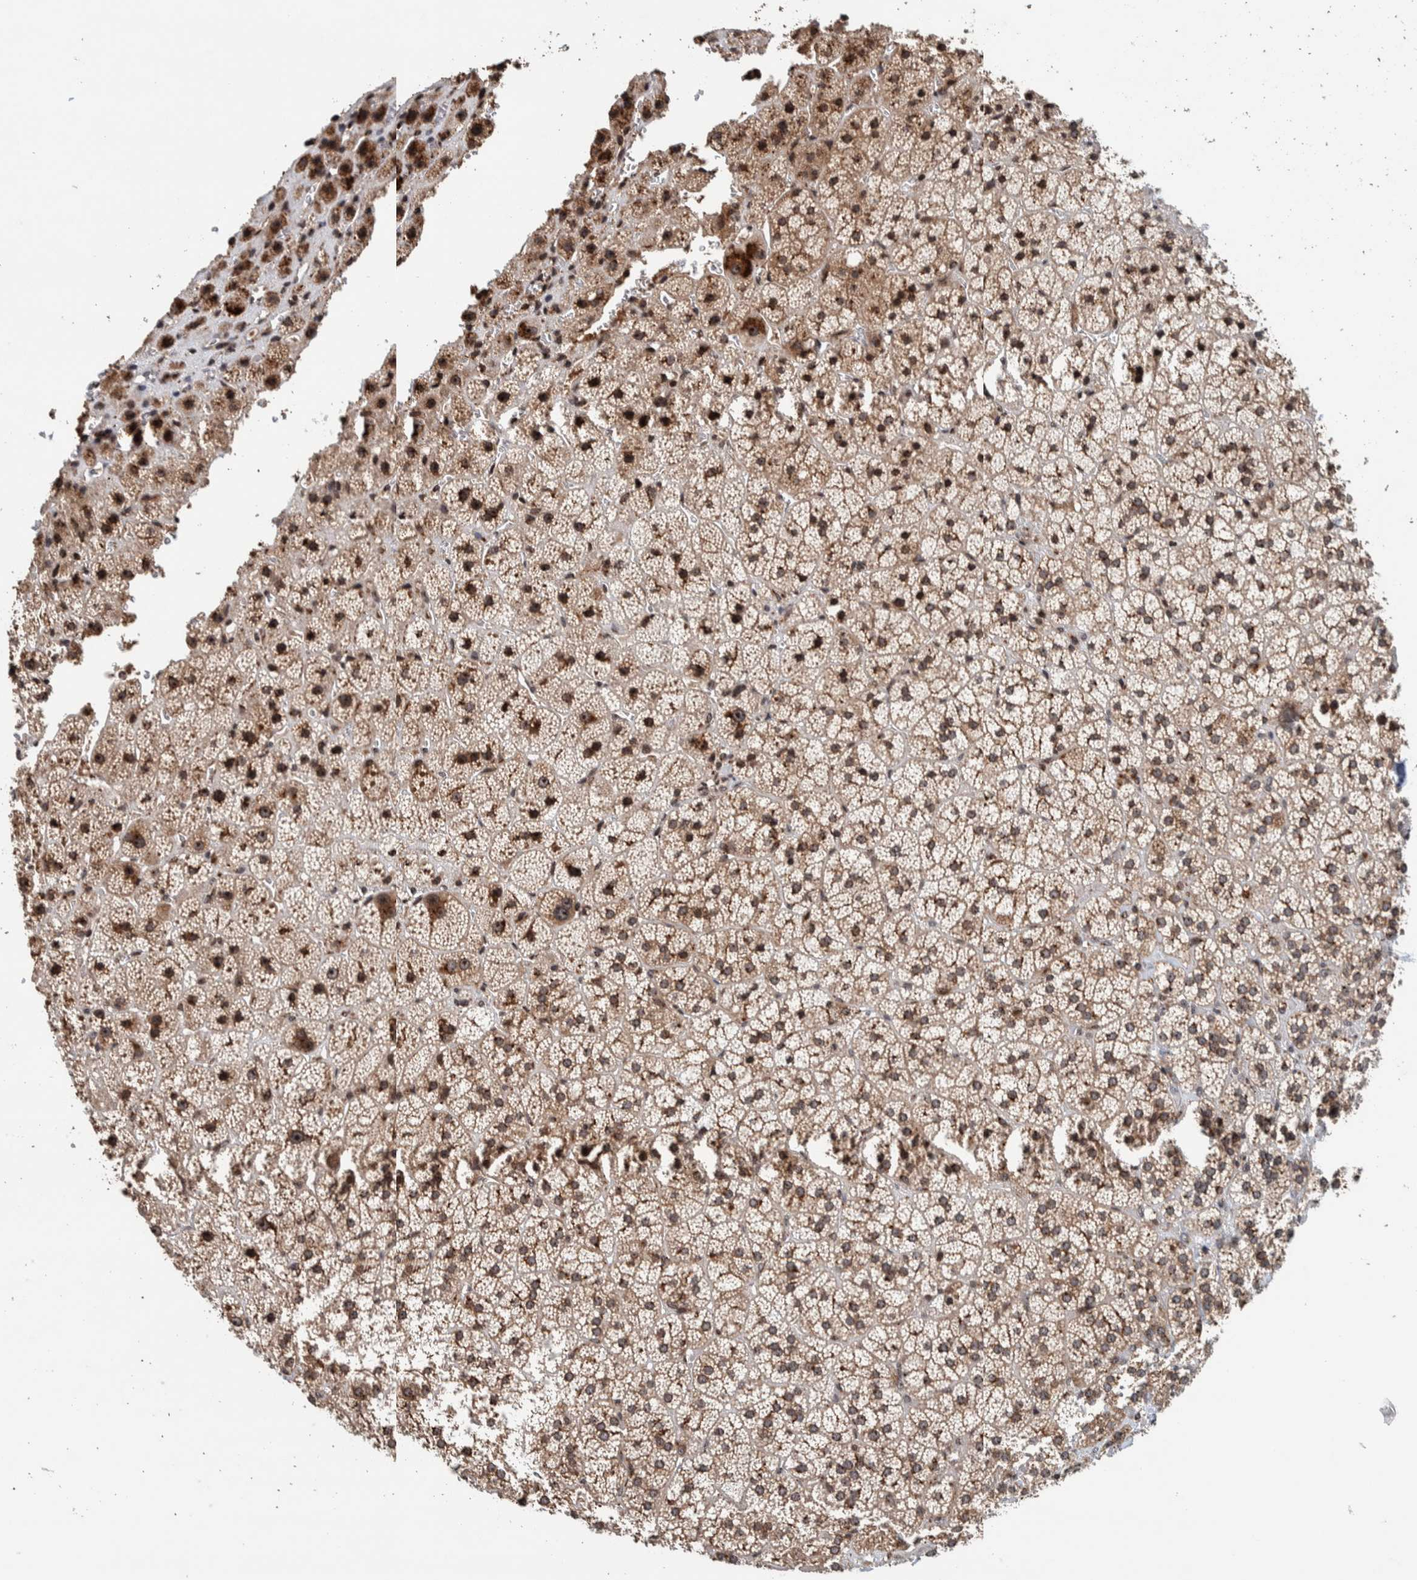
{"staining": {"intensity": "strong", "quantity": "25%-75%", "location": "cytoplasmic/membranous,nuclear"}, "tissue": "adrenal gland", "cell_type": "Glandular cells", "image_type": "normal", "snomed": [{"axis": "morphology", "description": "Normal tissue, NOS"}, {"axis": "topography", "description": "Adrenal gland"}], "caption": "Immunohistochemical staining of unremarkable human adrenal gland exhibits high levels of strong cytoplasmic/membranous,nuclear staining in approximately 25%-75% of glandular cells. (brown staining indicates protein expression, while blue staining denotes nuclei).", "gene": "CCDC182", "patient": {"sex": "female", "age": 44}}